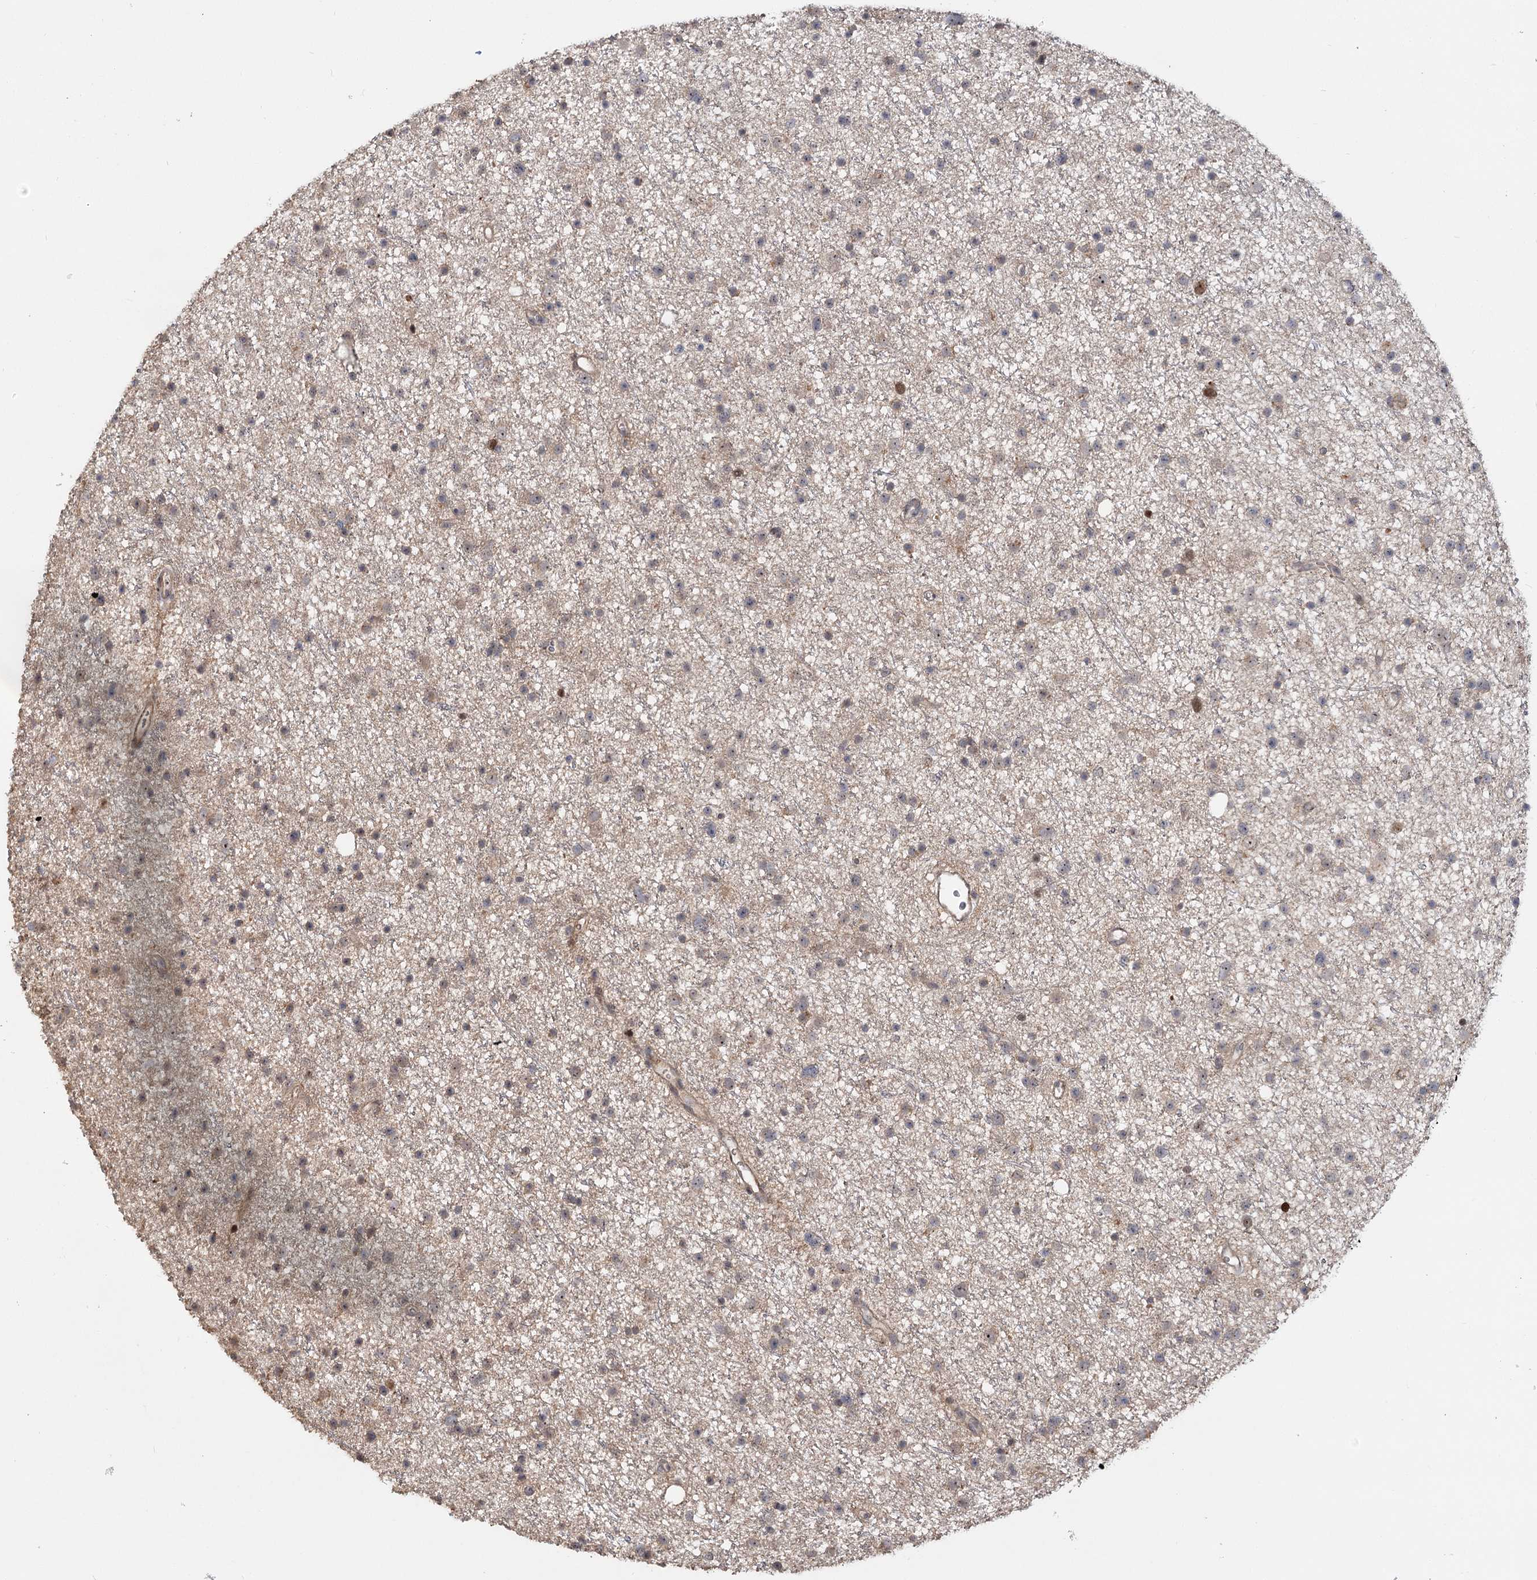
{"staining": {"intensity": "negative", "quantity": "none", "location": "none"}, "tissue": "glioma", "cell_type": "Tumor cells", "image_type": "cancer", "snomed": [{"axis": "morphology", "description": "Glioma, malignant, Low grade"}, {"axis": "topography", "description": "Cerebral cortex"}], "caption": "Glioma was stained to show a protein in brown. There is no significant positivity in tumor cells.", "gene": "PIK3C2A", "patient": {"sex": "female", "age": 39}}